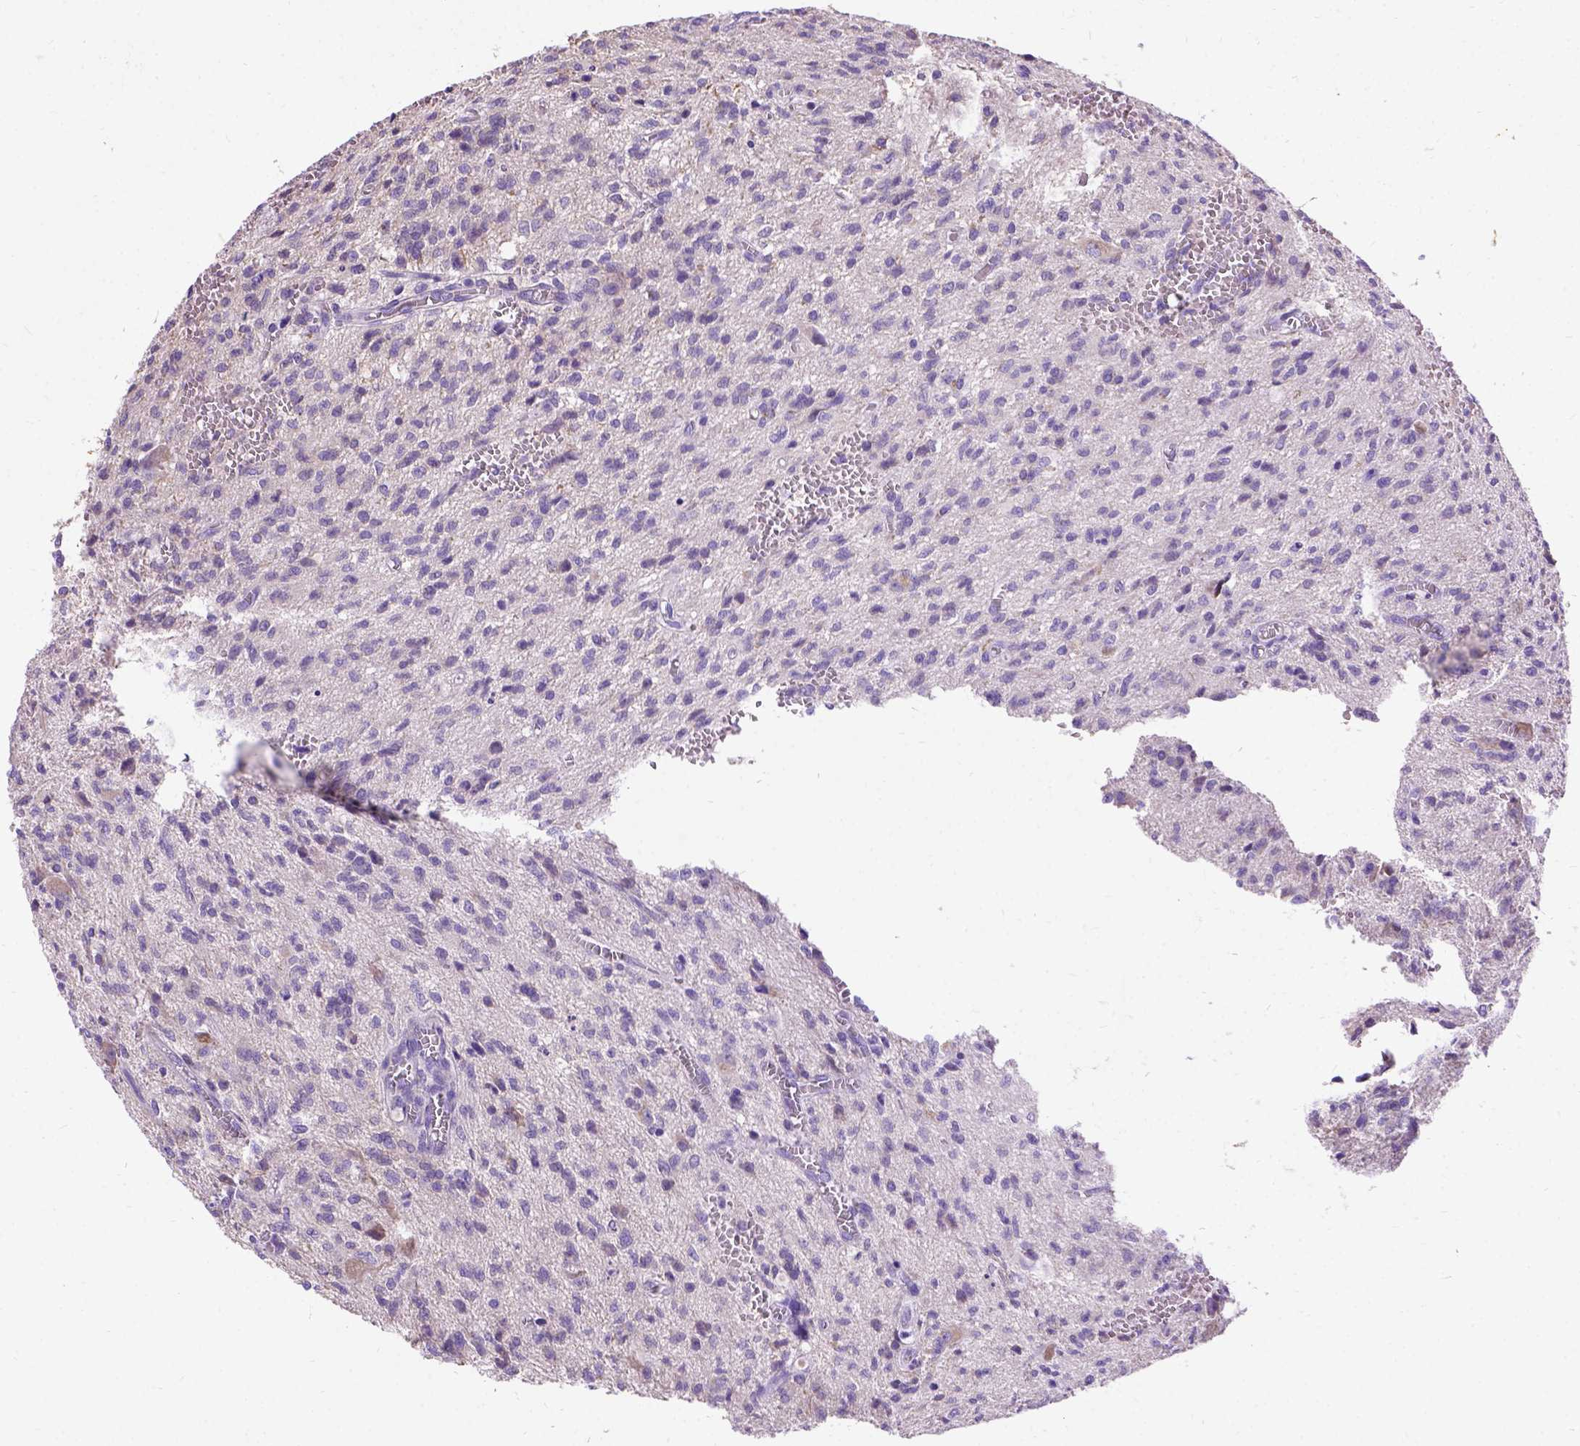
{"staining": {"intensity": "negative", "quantity": "none", "location": "none"}, "tissue": "glioma", "cell_type": "Tumor cells", "image_type": "cancer", "snomed": [{"axis": "morphology", "description": "Glioma, malignant, Low grade"}, {"axis": "topography", "description": "Brain"}], "caption": "This is an immunohistochemistry image of malignant glioma (low-grade). There is no staining in tumor cells.", "gene": "CFAP54", "patient": {"sex": "male", "age": 64}}